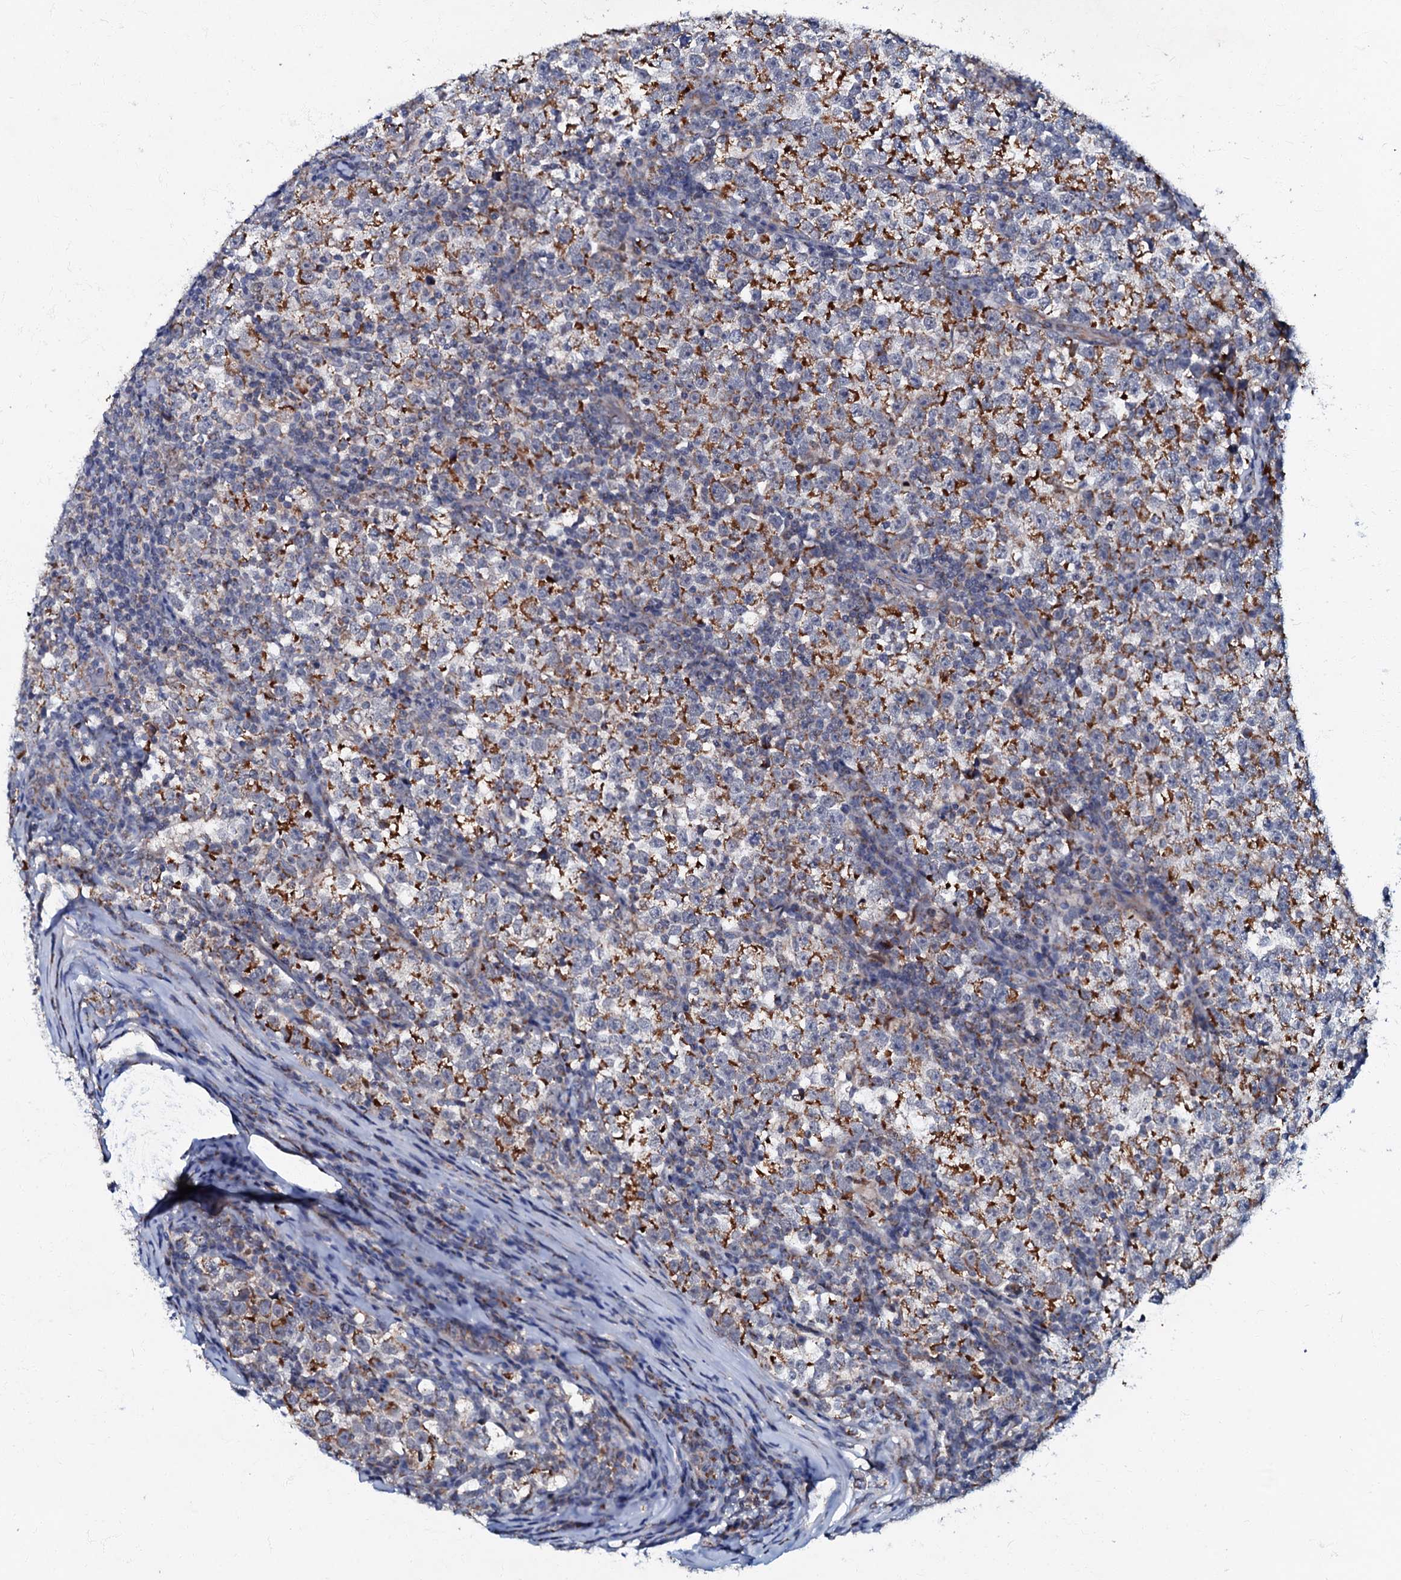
{"staining": {"intensity": "moderate", "quantity": ">75%", "location": "cytoplasmic/membranous"}, "tissue": "testis cancer", "cell_type": "Tumor cells", "image_type": "cancer", "snomed": [{"axis": "morphology", "description": "Normal tissue, NOS"}, {"axis": "morphology", "description": "Seminoma, NOS"}, {"axis": "topography", "description": "Testis"}], "caption": "Testis cancer (seminoma) was stained to show a protein in brown. There is medium levels of moderate cytoplasmic/membranous staining in approximately >75% of tumor cells.", "gene": "MRPL51", "patient": {"sex": "male", "age": 43}}